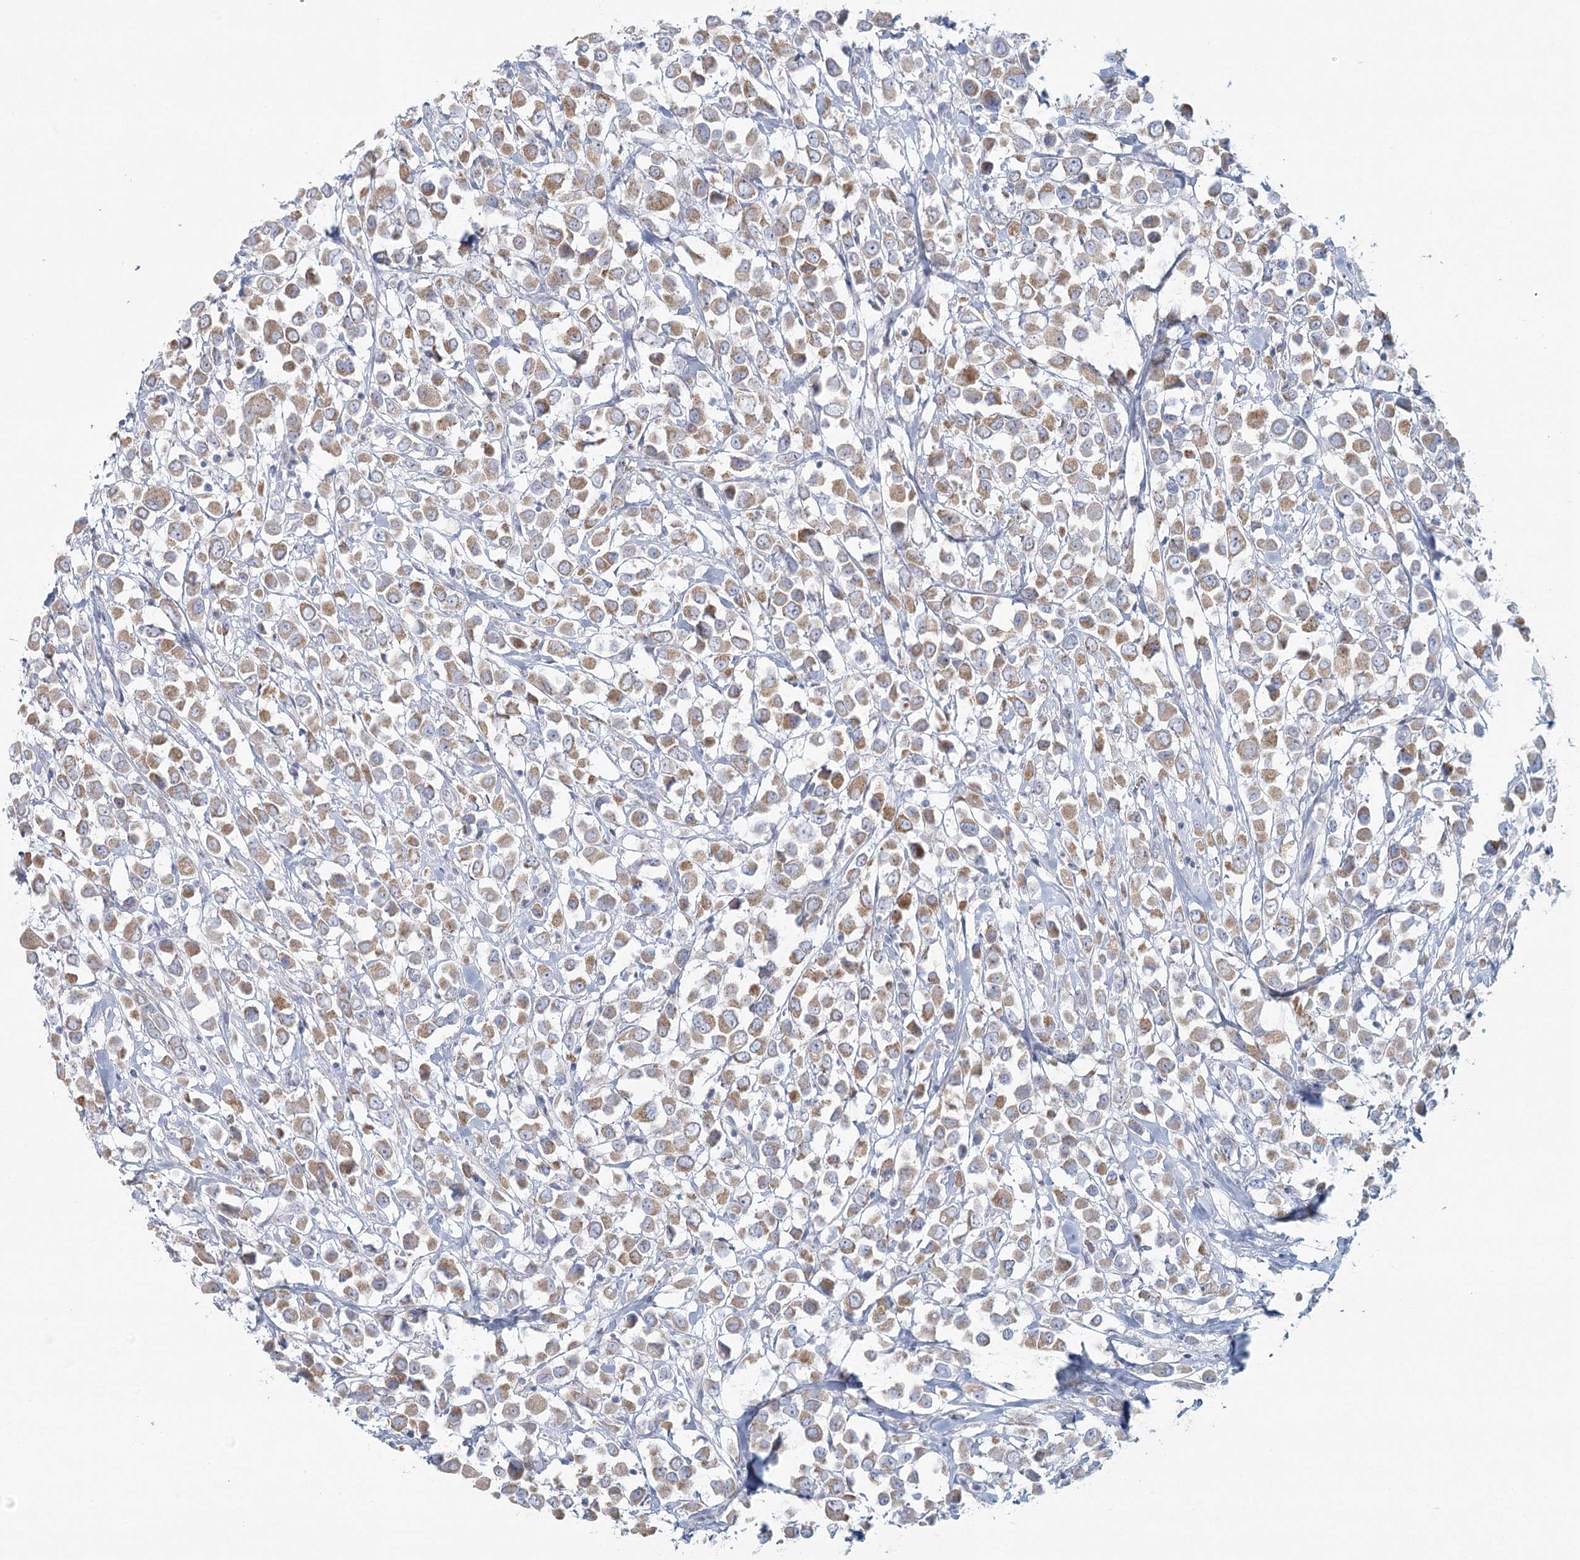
{"staining": {"intensity": "weak", "quantity": ">75%", "location": "cytoplasmic/membranous"}, "tissue": "breast cancer", "cell_type": "Tumor cells", "image_type": "cancer", "snomed": [{"axis": "morphology", "description": "Duct carcinoma"}, {"axis": "topography", "description": "Breast"}], "caption": "Immunohistochemical staining of breast cancer exhibits low levels of weak cytoplasmic/membranous expression in approximately >75% of tumor cells. The protein is stained brown, and the nuclei are stained in blue (DAB (3,3'-diaminobenzidine) IHC with brightfield microscopy, high magnification).", "gene": "BPHL", "patient": {"sex": "female", "age": 61}}